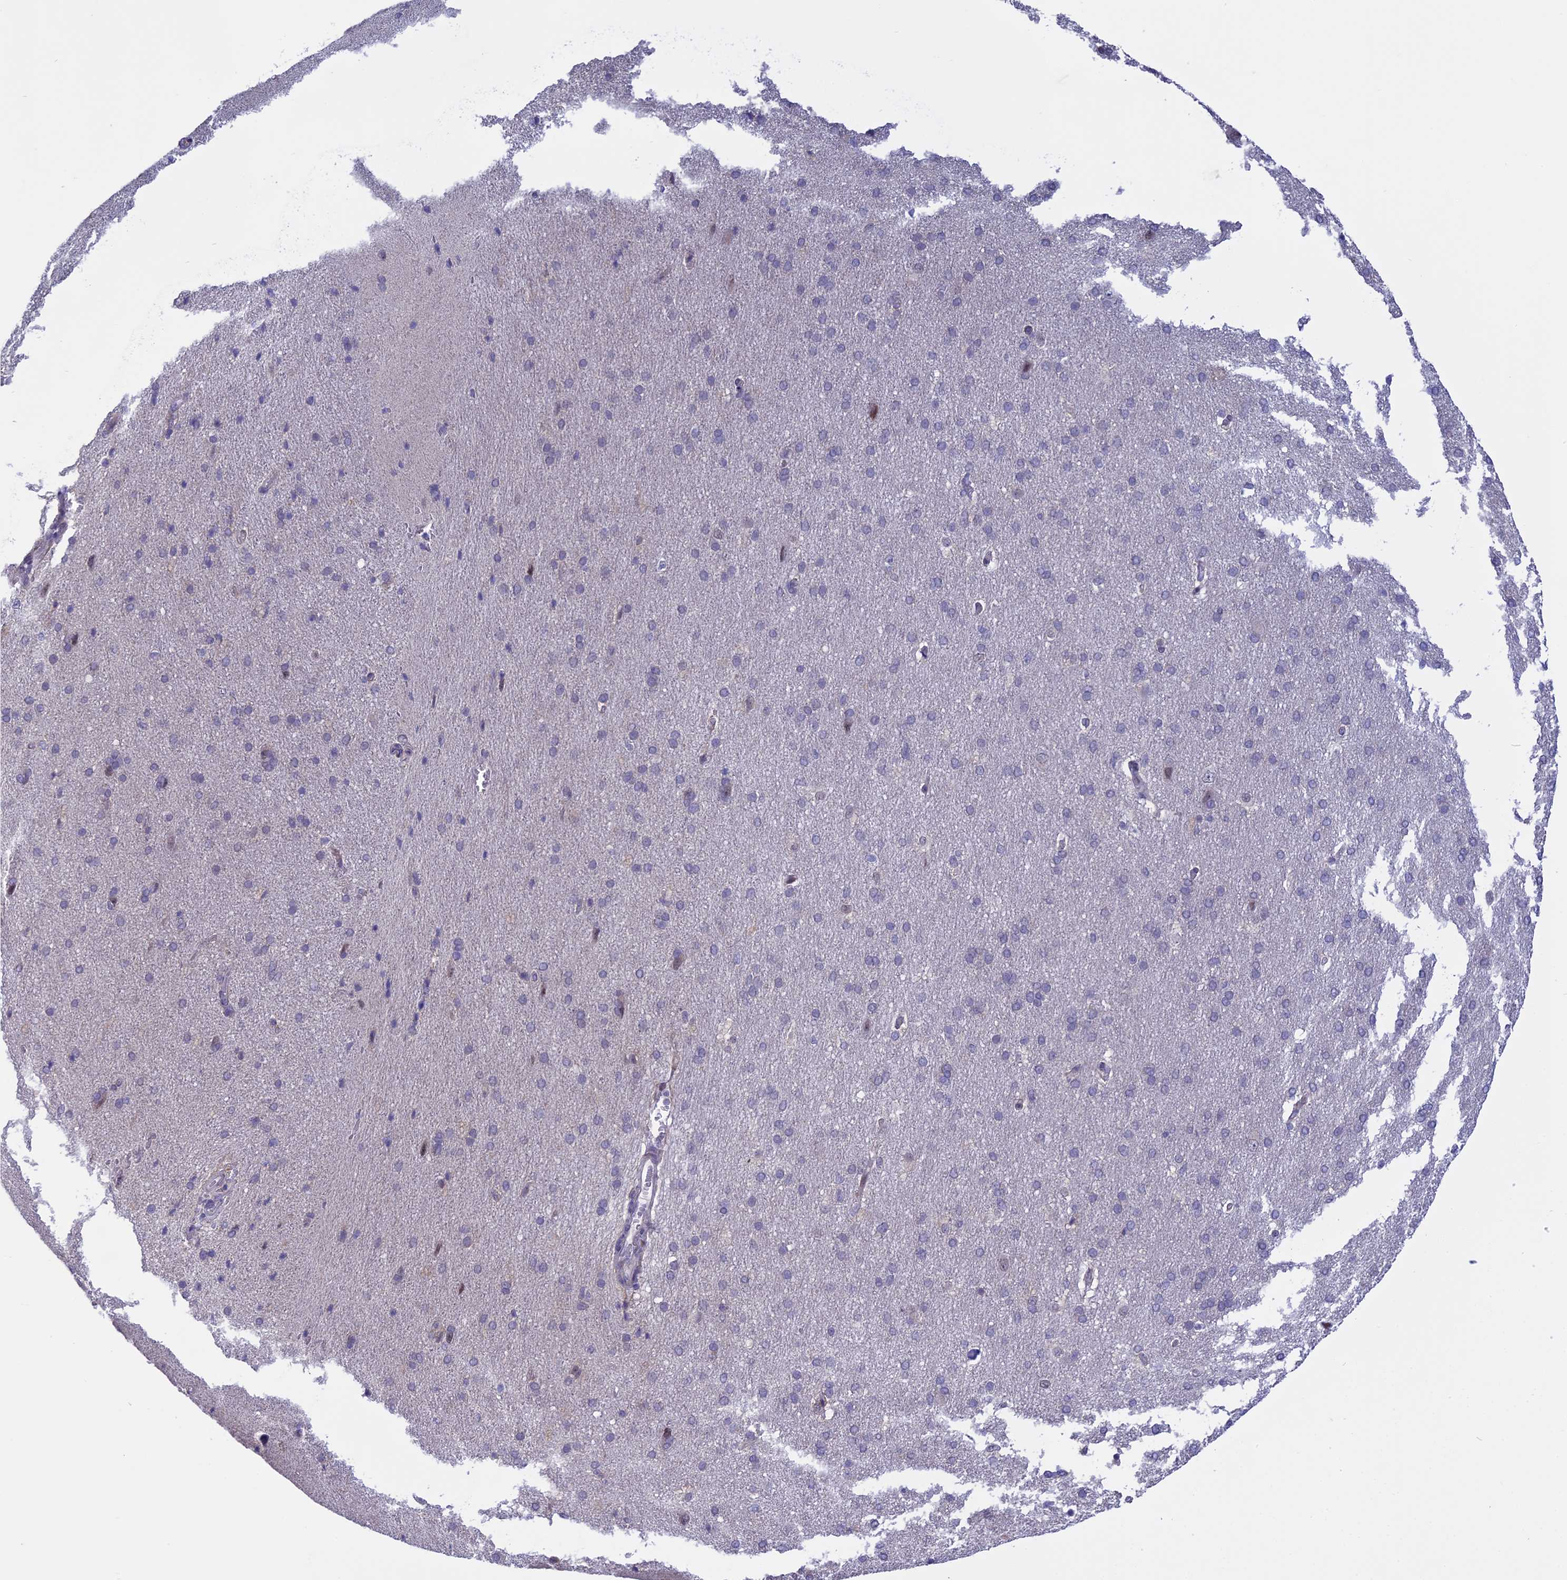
{"staining": {"intensity": "negative", "quantity": "none", "location": "none"}, "tissue": "cerebral cortex", "cell_type": "Endothelial cells", "image_type": "normal", "snomed": [{"axis": "morphology", "description": "Normal tissue, NOS"}, {"axis": "topography", "description": "Cerebral cortex"}], "caption": "Endothelial cells are negative for brown protein staining in normal cerebral cortex. (DAB immunohistochemistry, high magnification).", "gene": "CORO2A", "patient": {"sex": "male", "age": 62}}